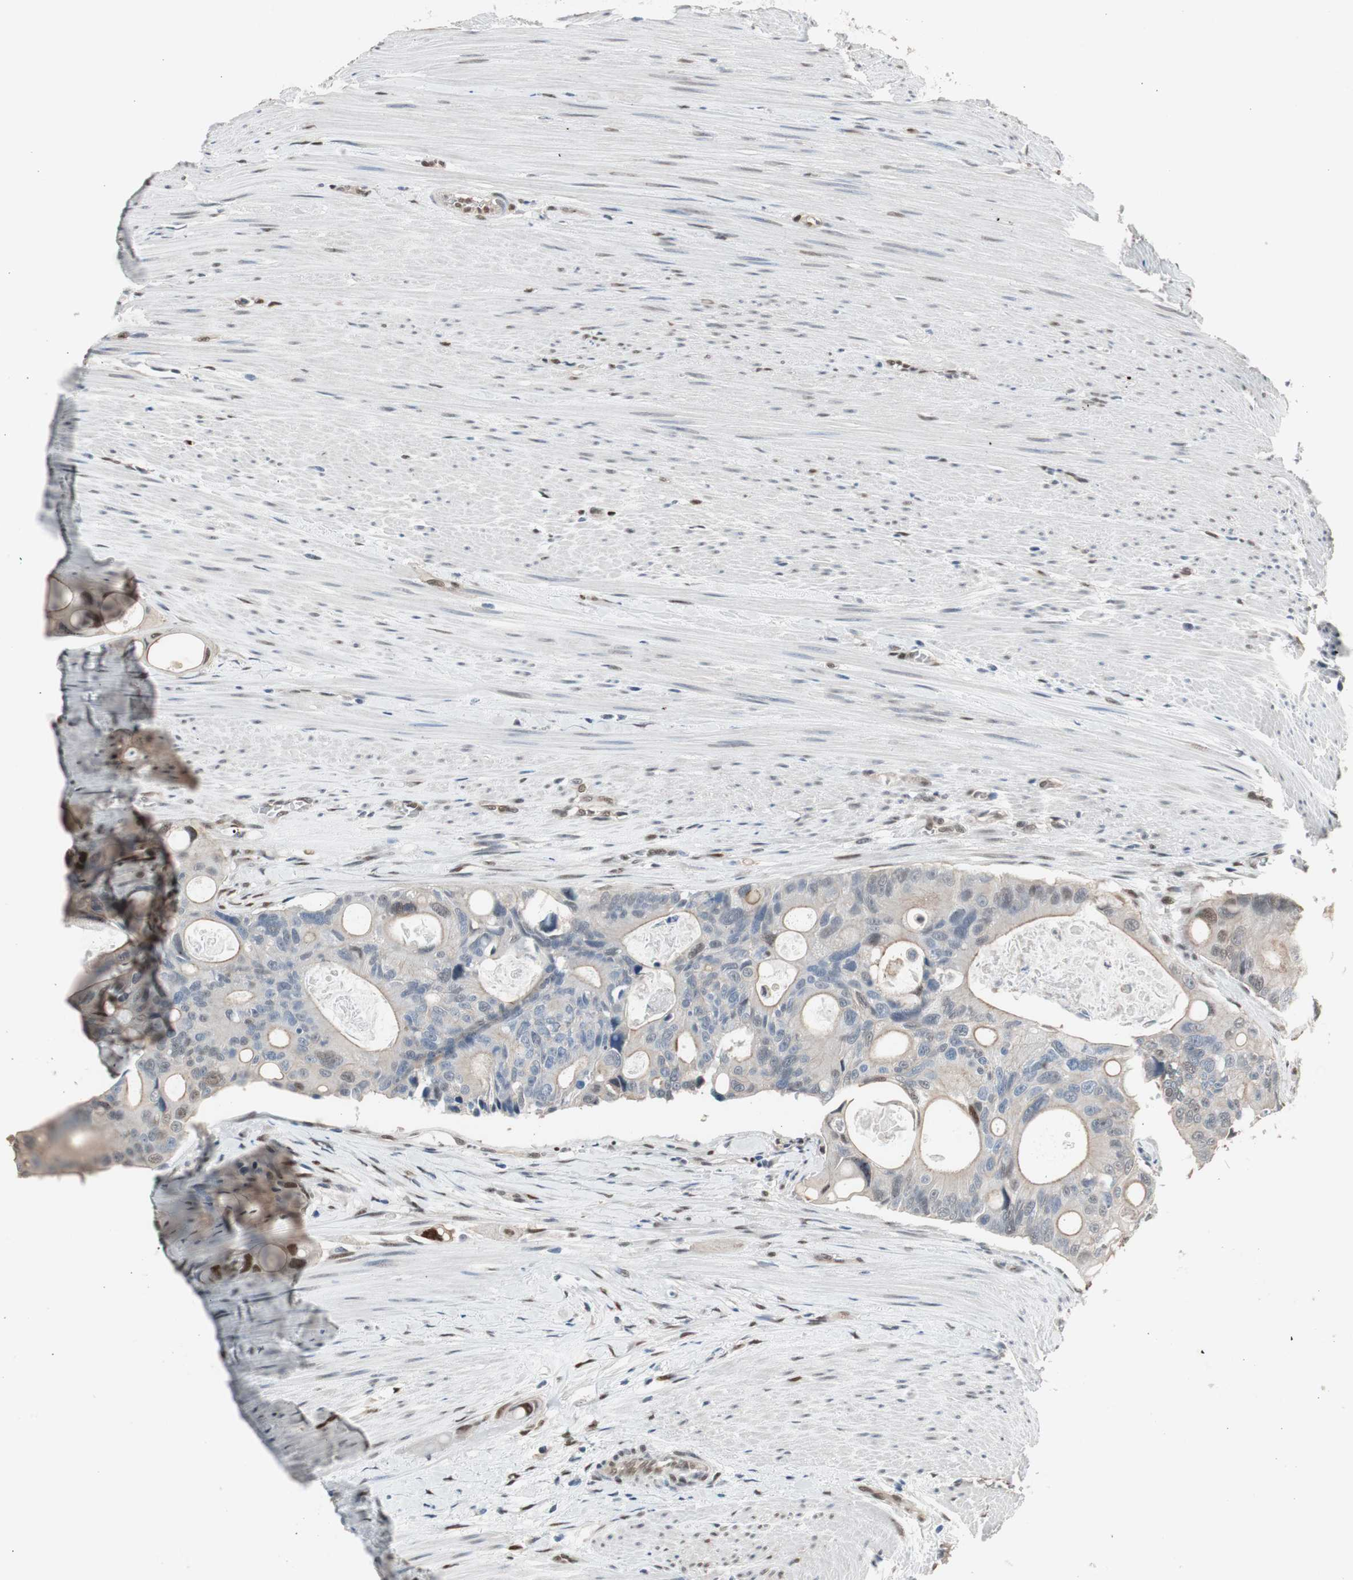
{"staining": {"intensity": "weak", "quantity": "<25%", "location": "cytoplasmic/membranous"}, "tissue": "colorectal cancer", "cell_type": "Tumor cells", "image_type": "cancer", "snomed": [{"axis": "morphology", "description": "Adenocarcinoma, NOS"}, {"axis": "topography", "description": "Colon"}], "caption": "Colorectal adenocarcinoma stained for a protein using IHC reveals no staining tumor cells.", "gene": "PML", "patient": {"sex": "female", "age": 57}}